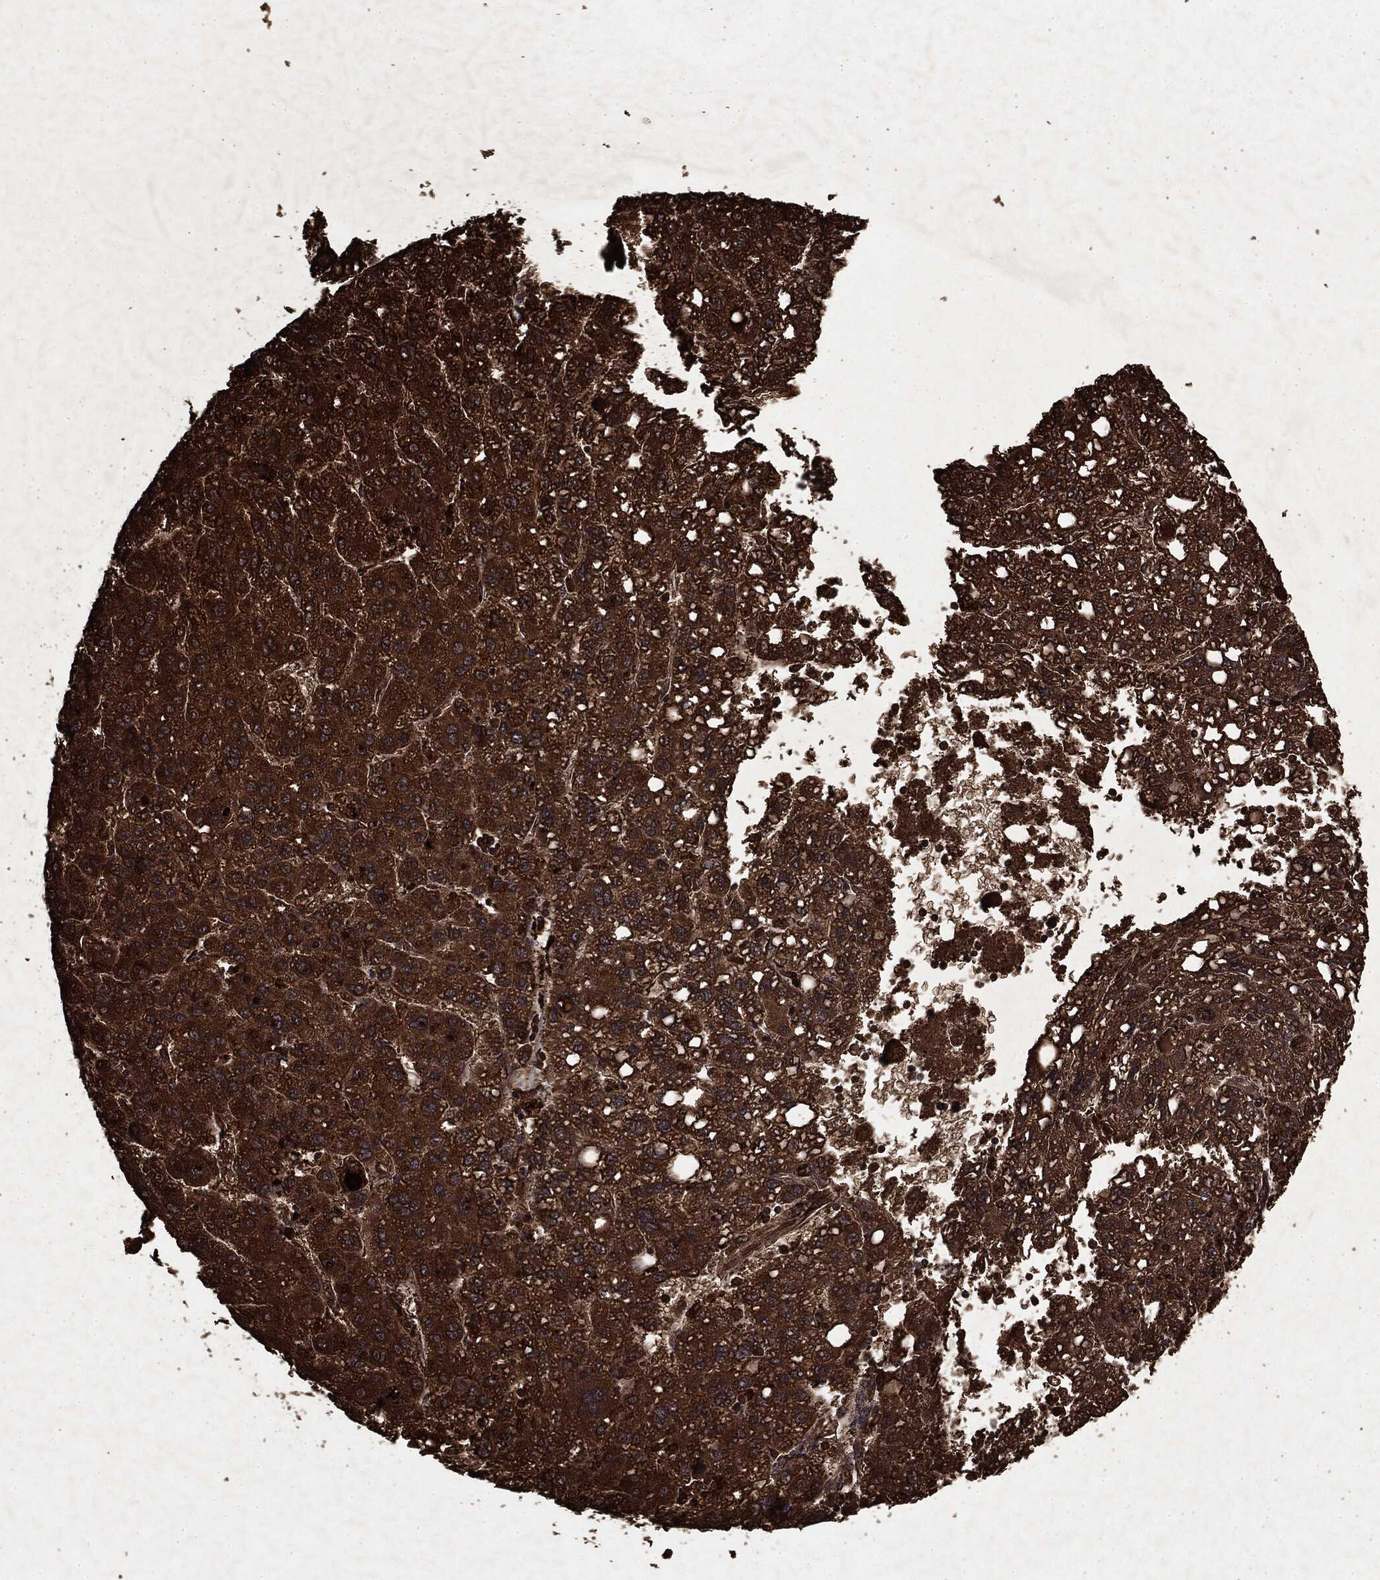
{"staining": {"intensity": "strong", "quantity": ">75%", "location": "cytoplasmic/membranous"}, "tissue": "liver cancer", "cell_type": "Tumor cells", "image_type": "cancer", "snomed": [{"axis": "morphology", "description": "Carcinoma, Hepatocellular, NOS"}, {"axis": "topography", "description": "Liver"}], "caption": "Liver hepatocellular carcinoma tissue reveals strong cytoplasmic/membranous positivity in about >75% of tumor cells (DAB (3,3'-diaminobenzidine) IHC, brown staining for protein, blue staining for nuclei).", "gene": "ARAF", "patient": {"sex": "female", "age": 82}}